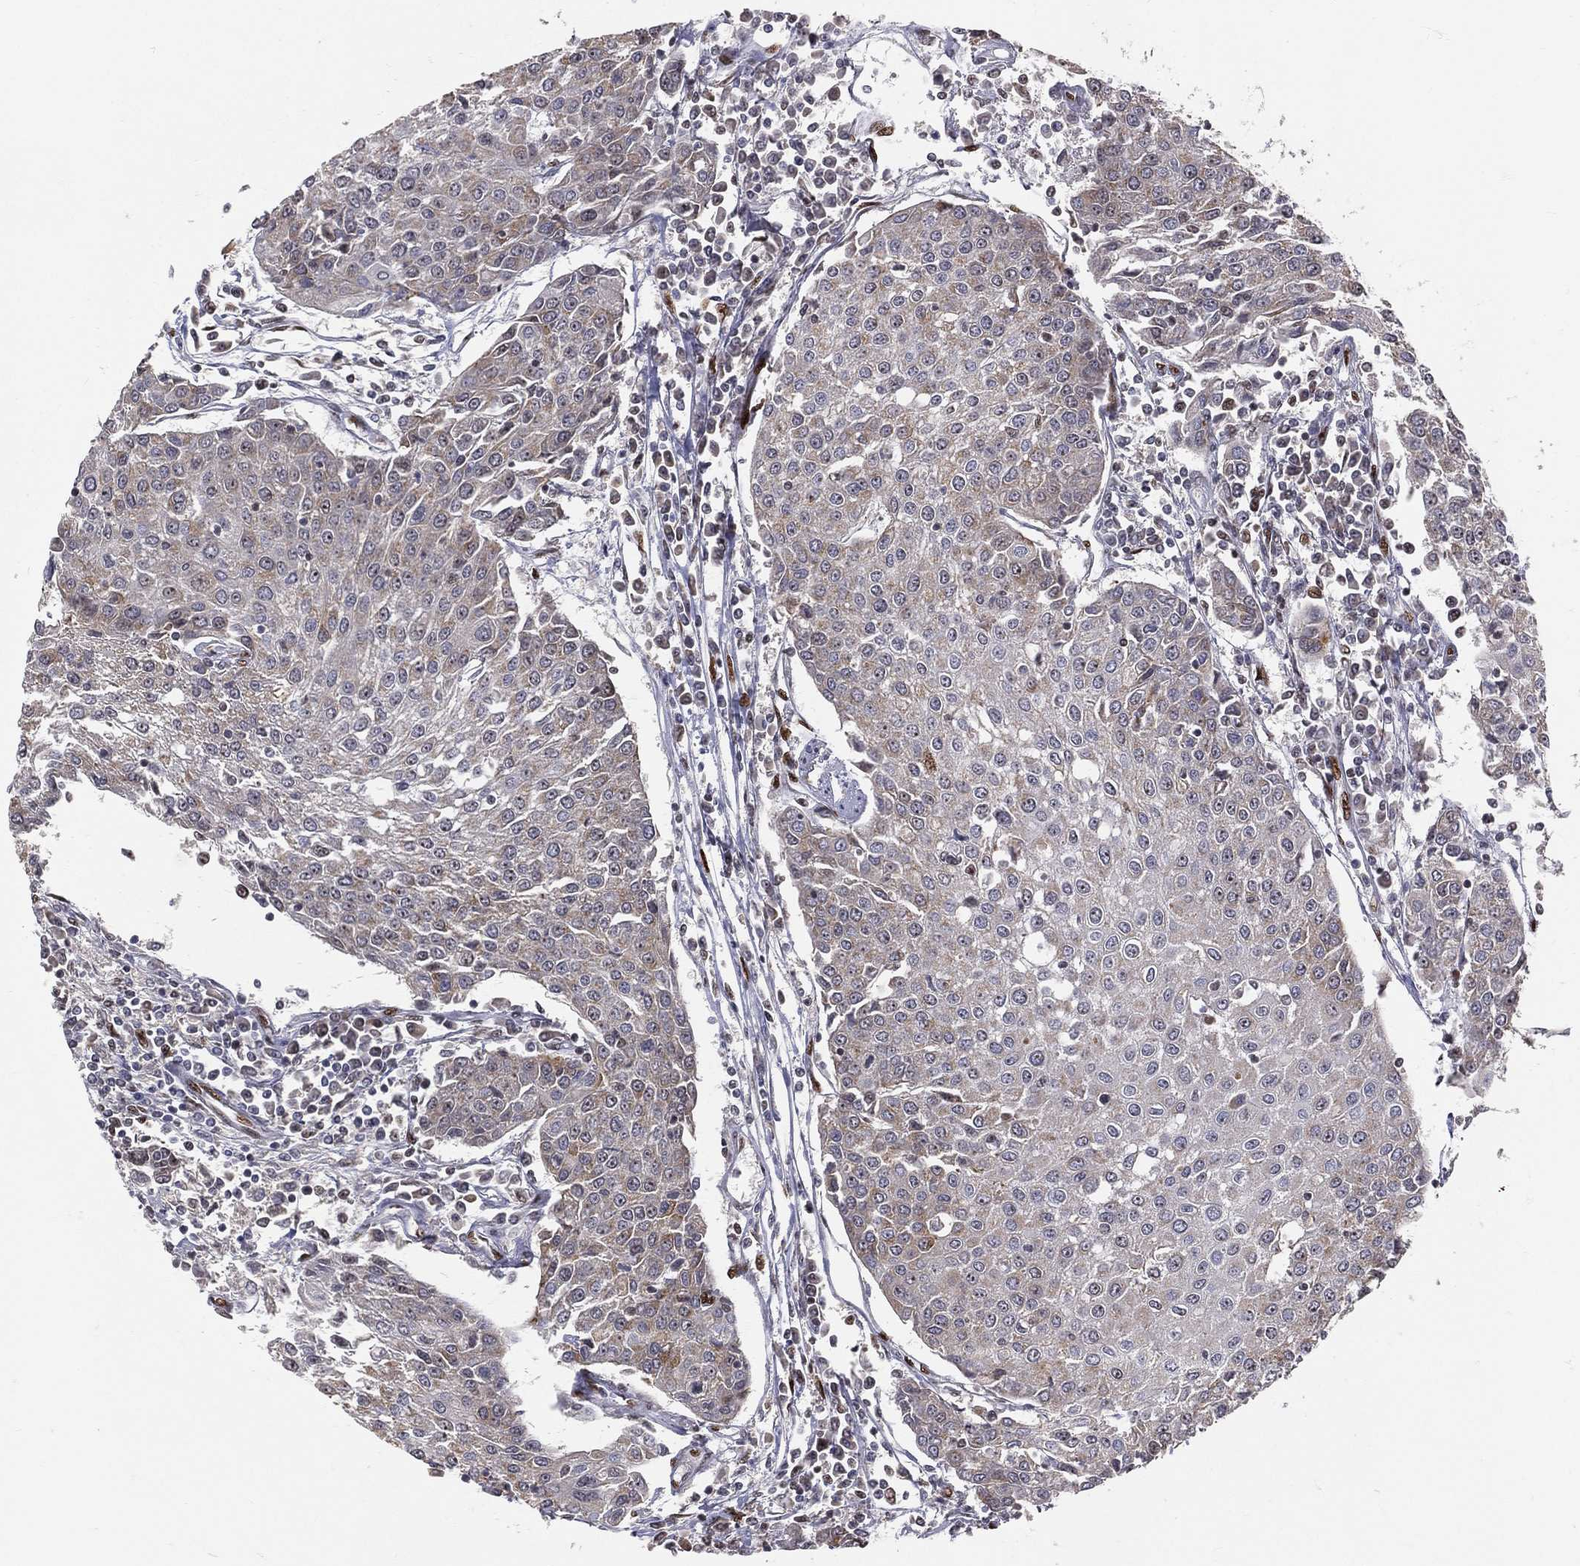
{"staining": {"intensity": "moderate", "quantity": "<25%", "location": "cytoplasmic/membranous"}, "tissue": "urothelial cancer", "cell_type": "Tumor cells", "image_type": "cancer", "snomed": [{"axis": "morphology", "description": "Urothelial carcinoma, High grade"}, {"axis": "topography", "description": "Urinary bladder"}], "caption": "Urothelial cancer stained with immunohistochemistry exhibits moderate cytoplasmic/membranous expression in about <25% of tumor cells. Nuclei are stained in blue.", "gene": "ZEB1", "patient": {"sex": "female", "age": 85}}